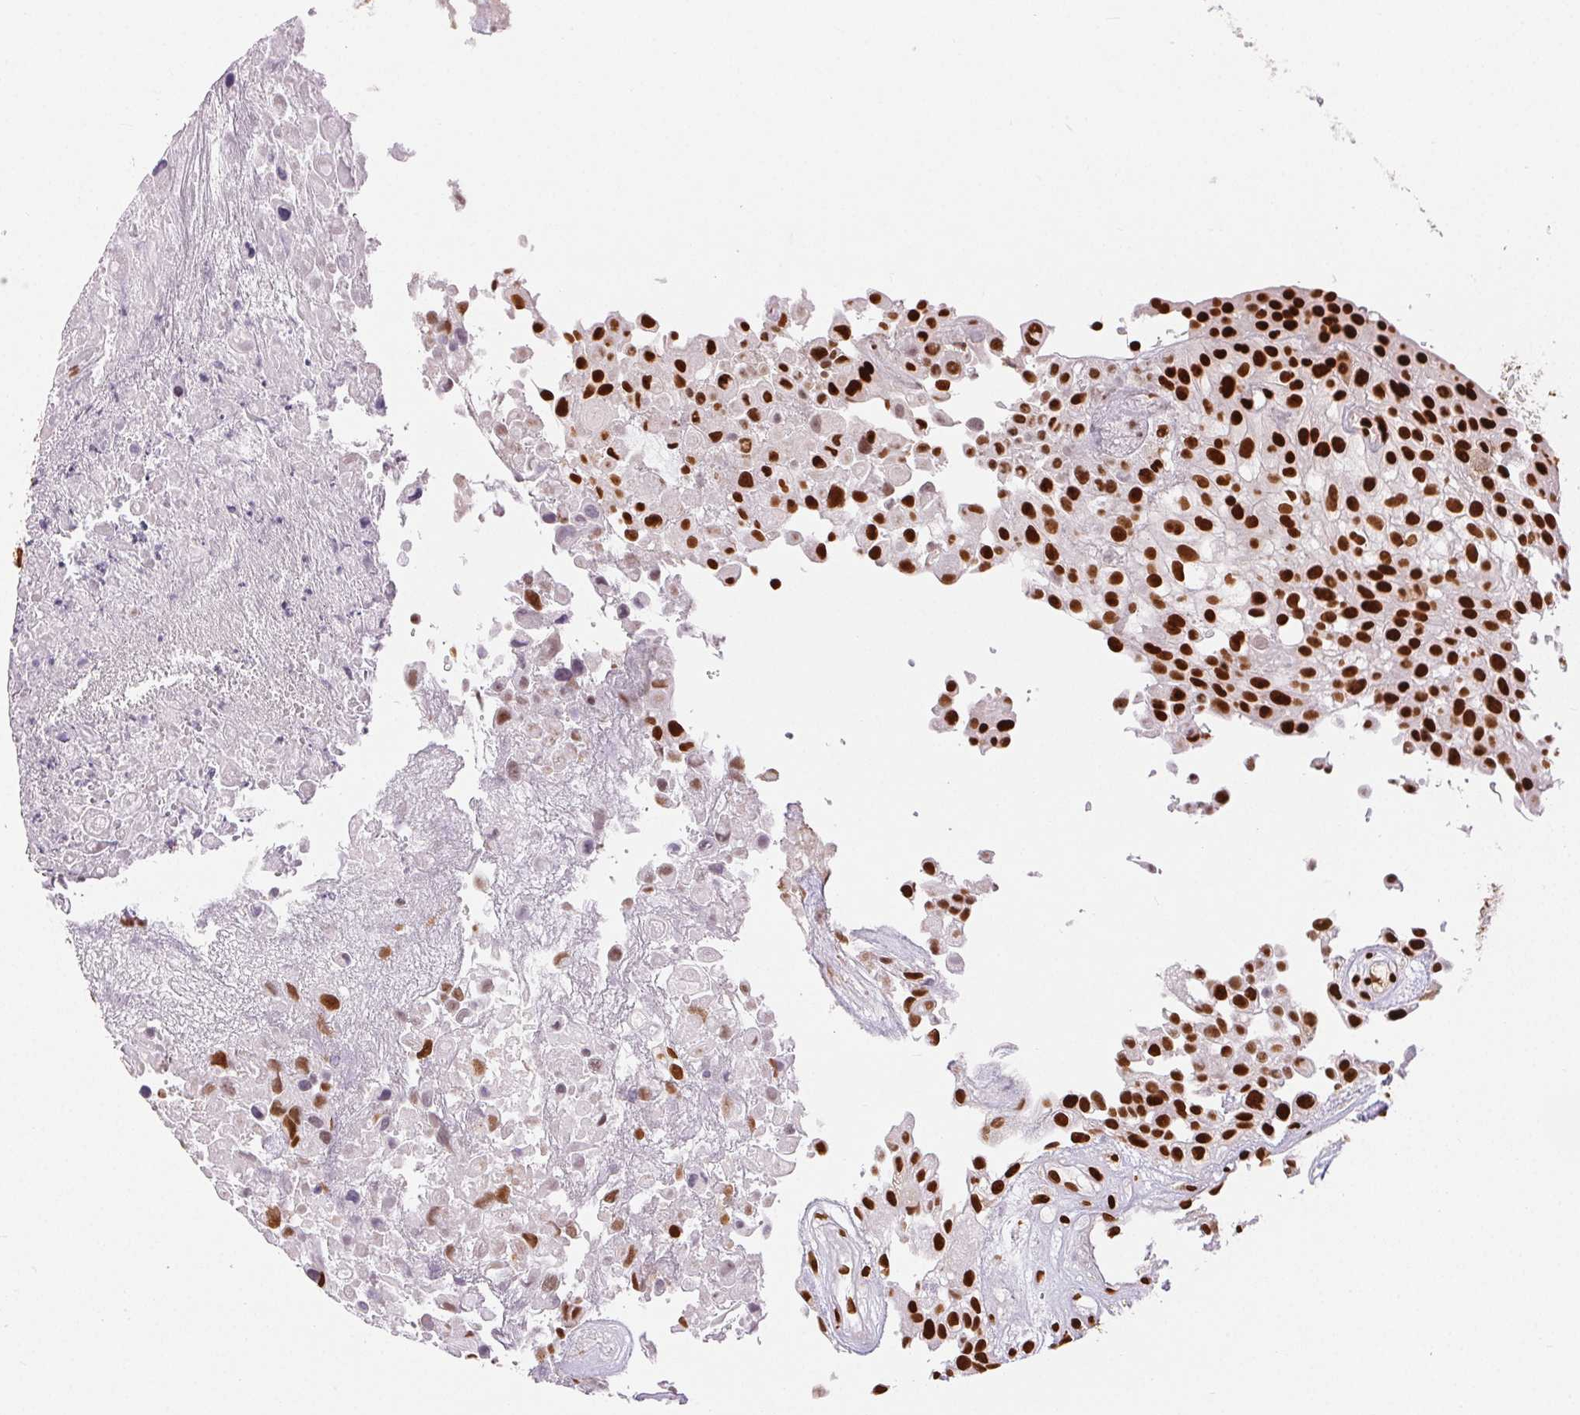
{"staining": {"intensity": "strong", "quantity": ">75%", "location": "nuclear"}, "tissue": "urothelial cancer", "cell_type": "Tumor cells", "image_type": "cancer", "snomed": [{"axis": "morphology", "description": "Urothelial carcinoma, High grade"}, {"axis": "topography", "description": "Urinary bladder"}], "caption": "A high amount of strong nuclear staining is appreciated in about >75% of tumor cells in urothelial carcinoma (high-grade) tissue.", "gene": "ZNF80", "patient": {"sex": "male", "age": 56}}